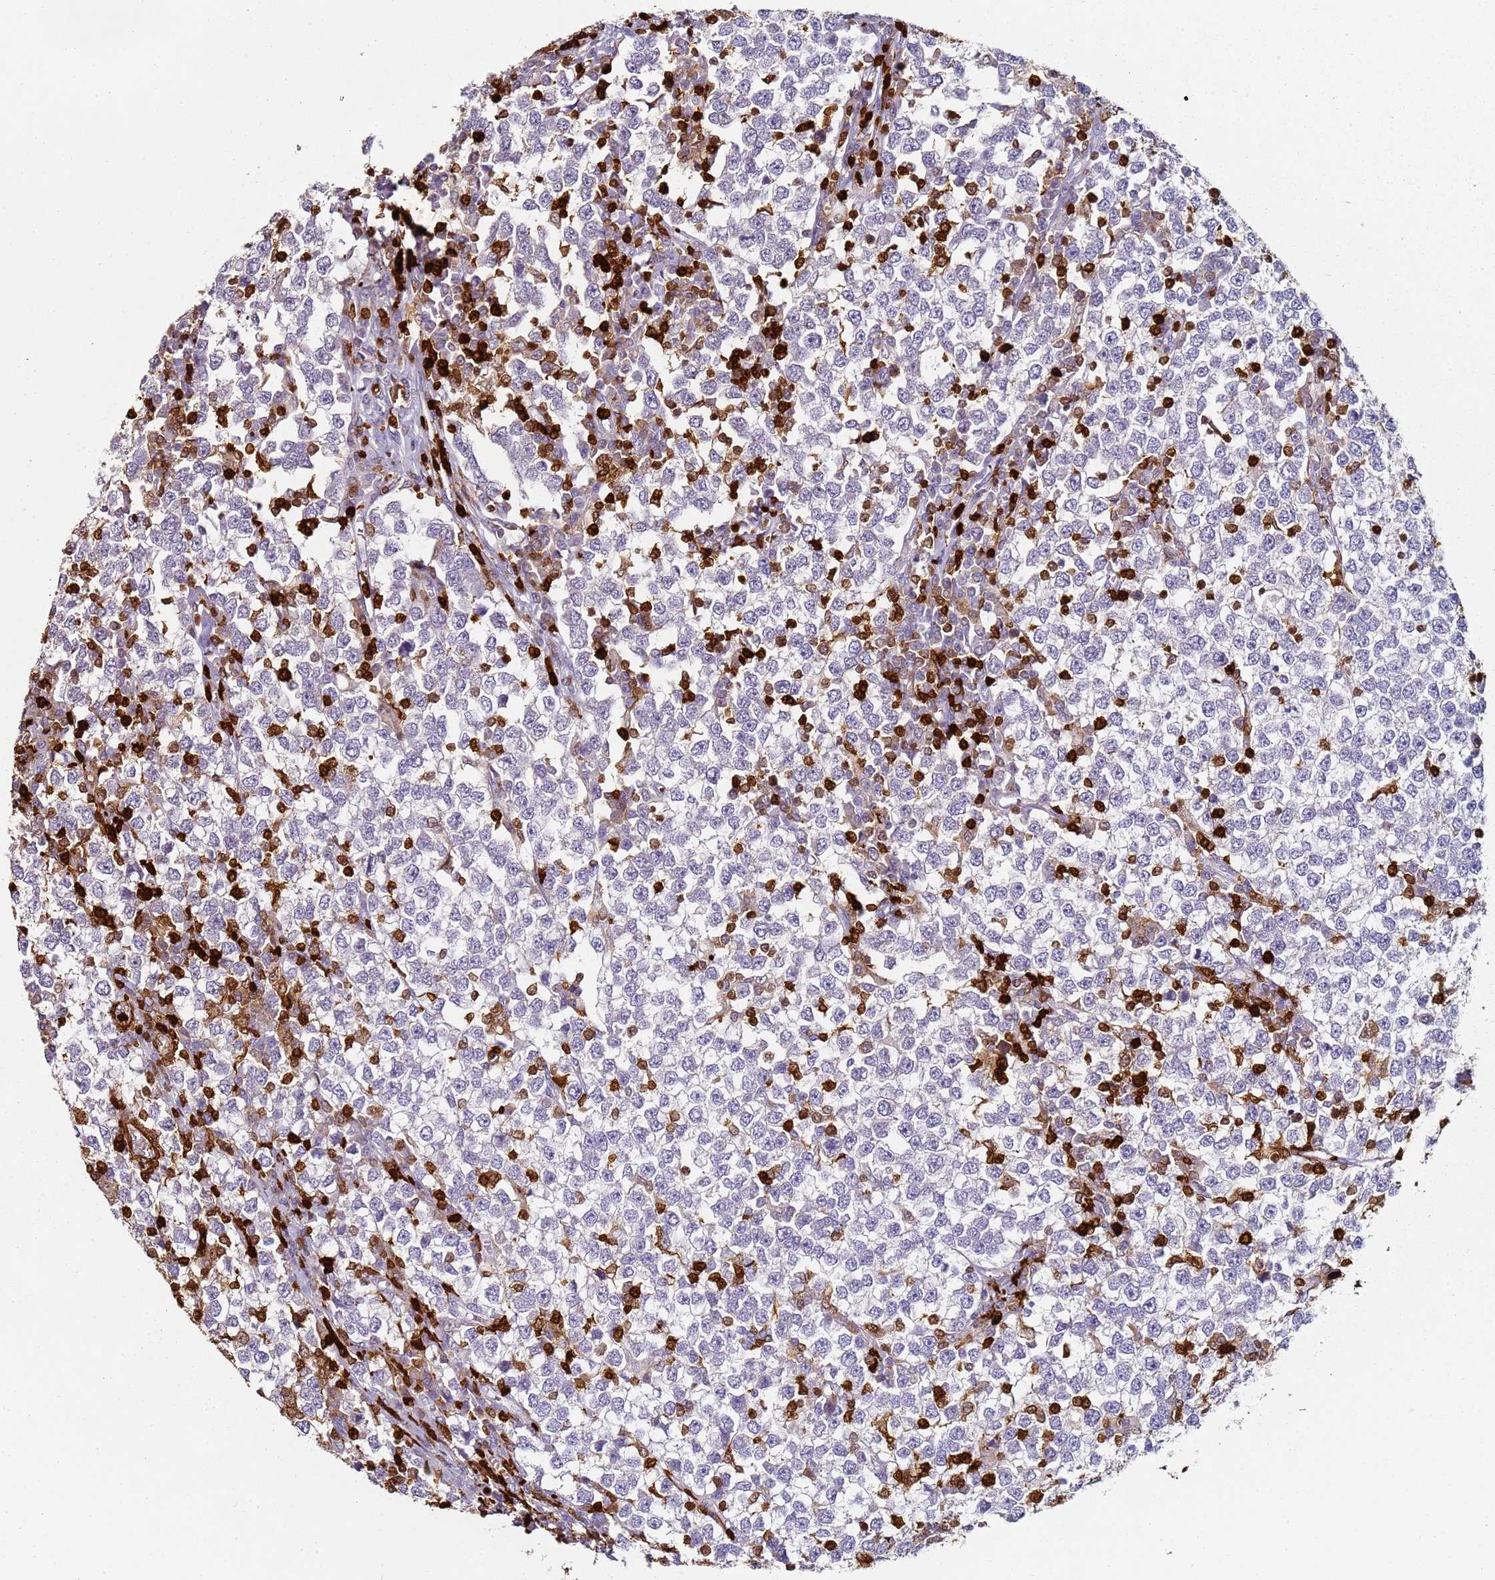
{"staining": {"intensity": "negative", "quantity": "none", "location": "none"}, "tissue": "testis cancer", "cell_type": "Tumor cells", "image_type": "cancer", "snomed": [{"axis": "morphology", "description": "Seminoma, NOS"}, {"axis": "topography", "description": "Testis"}], "caption": "Tumor cells show no significant protein staining in seminoma (testis). Nuclei are stained in blue.", "gene": "S100A4", "patient": {"sex": "male", "age": 65}}